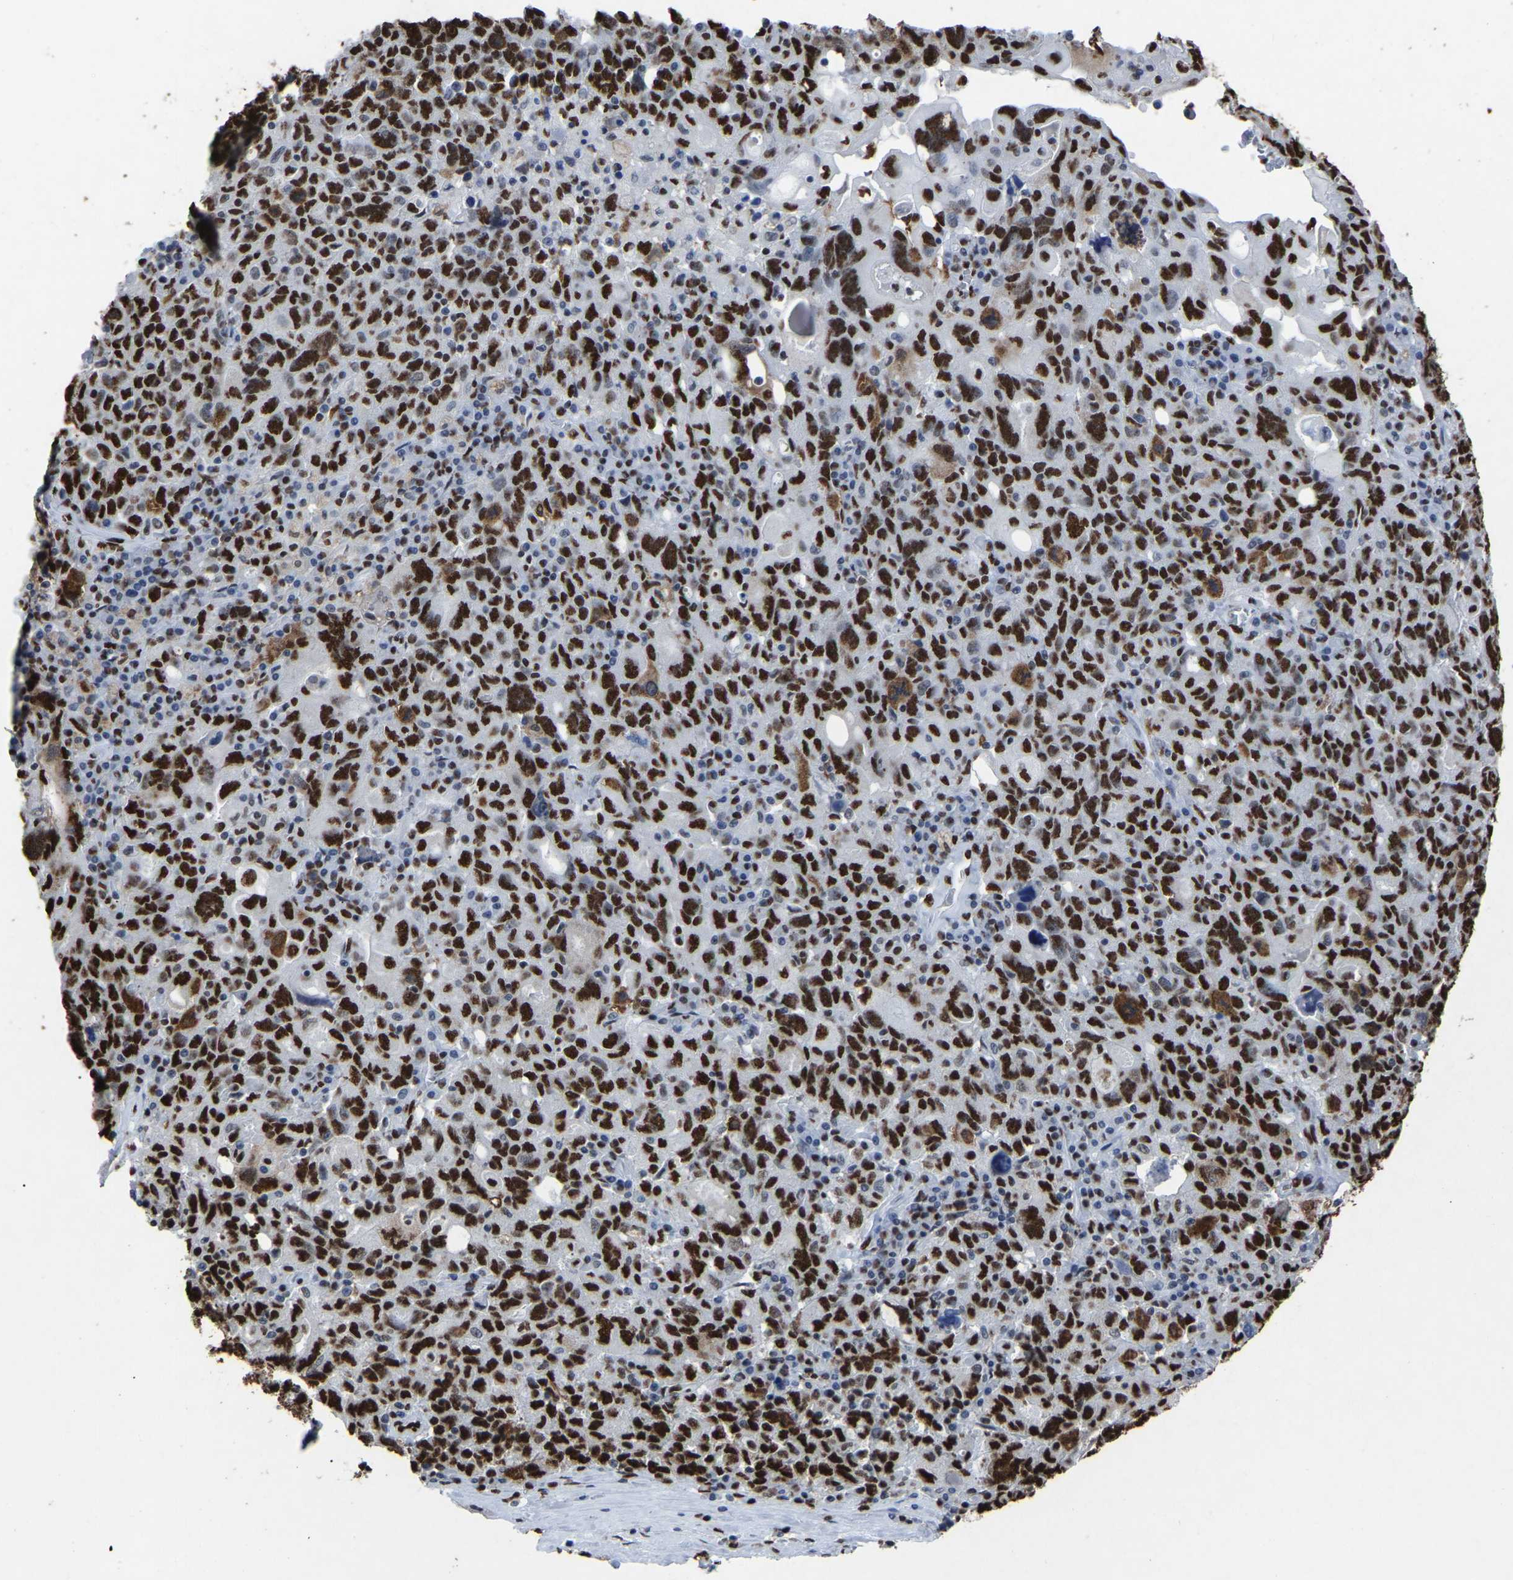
{"staining": {"intensity": "strong", "quantity": ">75%", "location": "nuclear"}, "tissue": "ovarian cancer", "cell_type": "Tumor cells", "image_type": "cancer", "snomed": [{"axis": "morphology", "description": "Carcinoma, endometroid"}, {"axis": "topography", "description": "Ovary"}], "caption": "High-magnification brightfield microscopy of endometroid carcinoma (ovarian) stained with DAB (brown) and counterstained with hematoxylin (blue). tumor cells exhibit strong nuclear expression is appreciated in approximately>75% of cells.", "gene": "RBL2", "patient": {"sex": "female", "age": 62}}